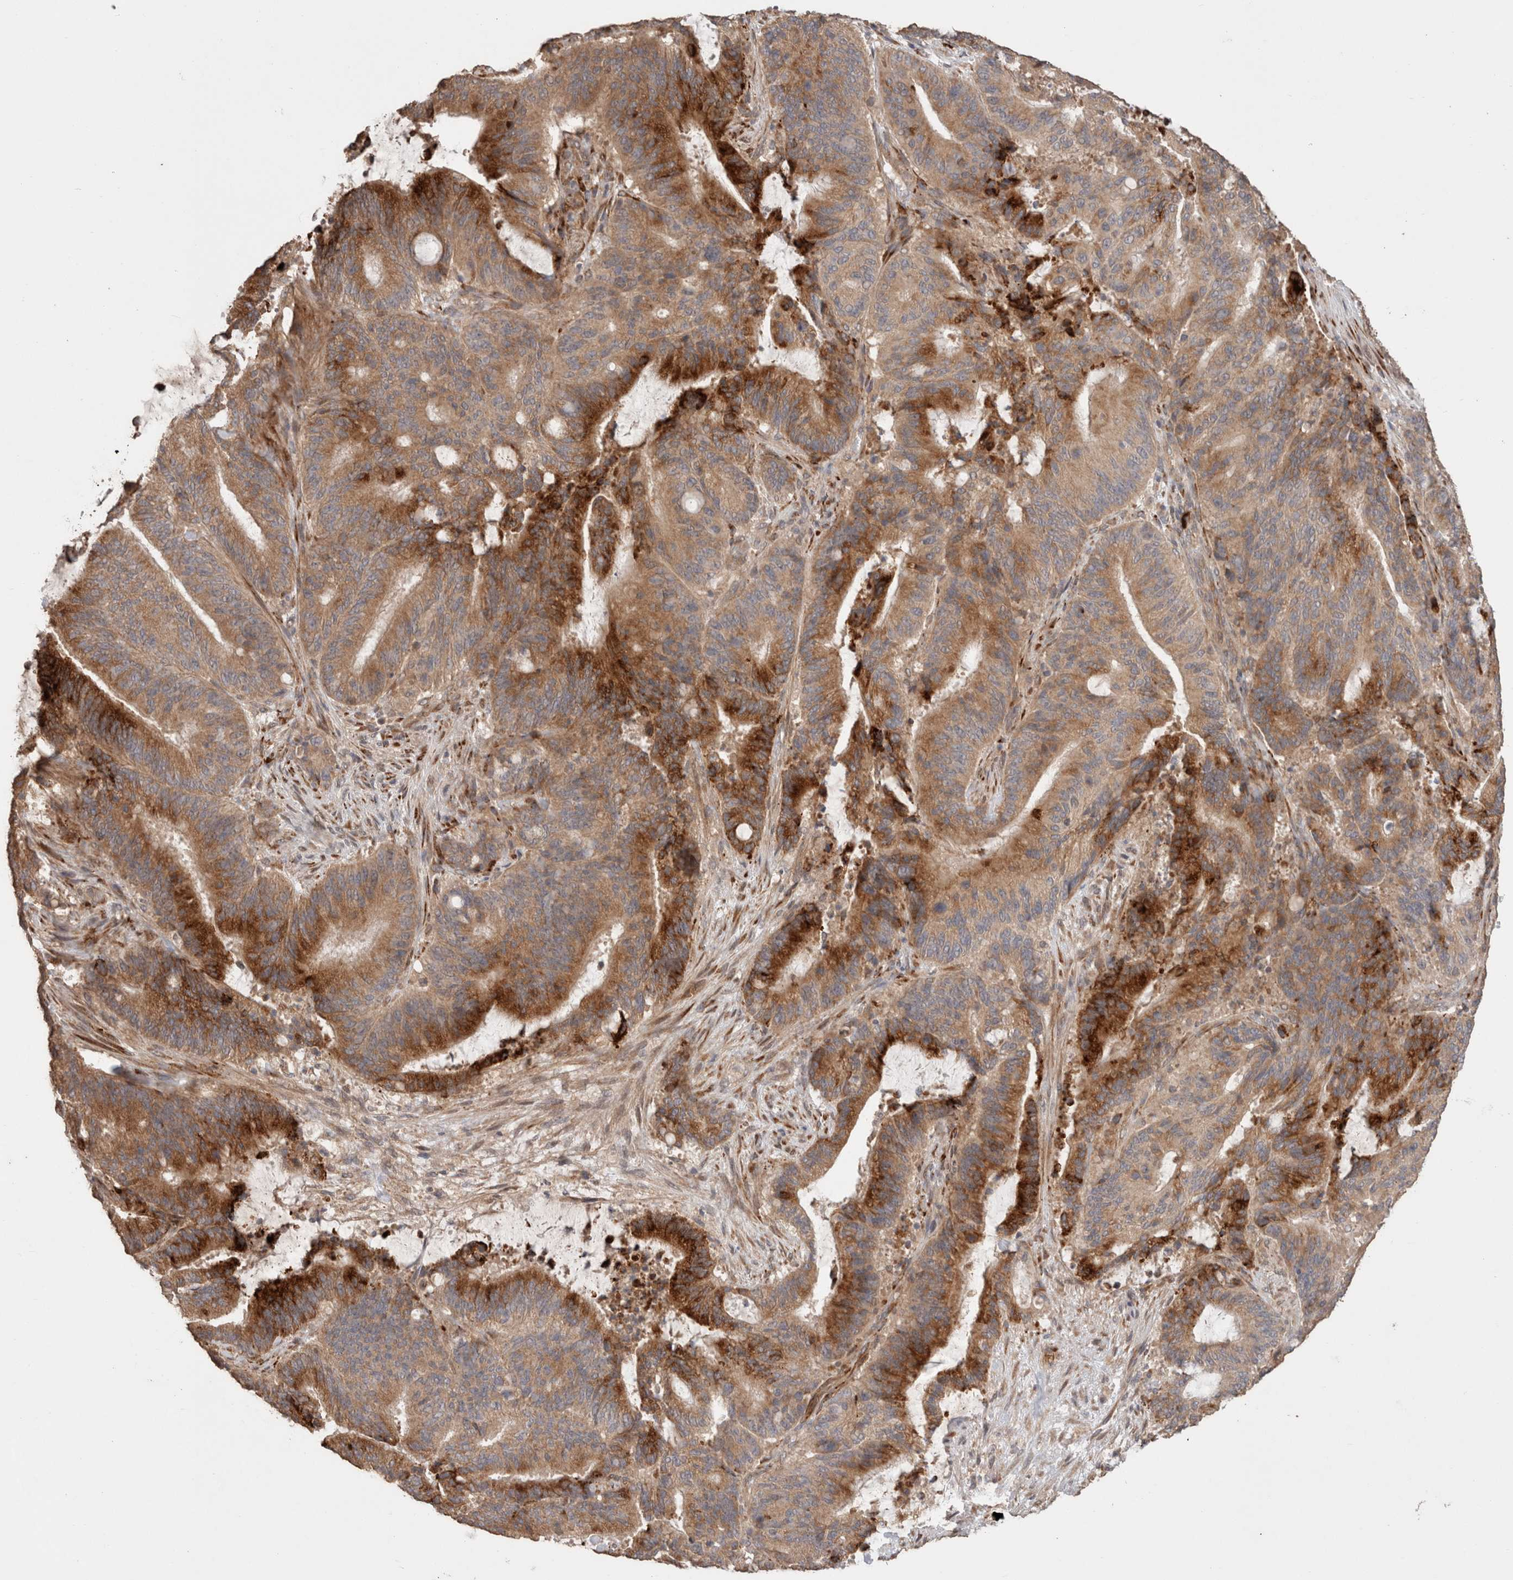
{"staining": {"intensity": "strong", "quantity": ">75%", "location": "cytoplasmic/membranous"}, "tissue": "liver cancer", "cell_type": "Tumor cells", "image_type": "cancer", "snomed": [{"axis": "morphology", "description": "Normal tissue, NOS"}, {"axis": "morphology", "description": "Cholangiocarcinoma"}, {"axis": "topography", "description": "Liver"}, {"axis": "topography", "description": "Peripheral nerve tissue"}], "caption": "Strong cytoplasmic/membranous positivity is seen in approximately >75% of tumor cells in liver cancer (cholangiocarcinoma). The staining is performed using DAB brown chromogen to label protein expression. The nuclei are counter-stained blue using hematoxylin.", "gene": "HROB", "patient": {"sex": "female", "age": 73}}